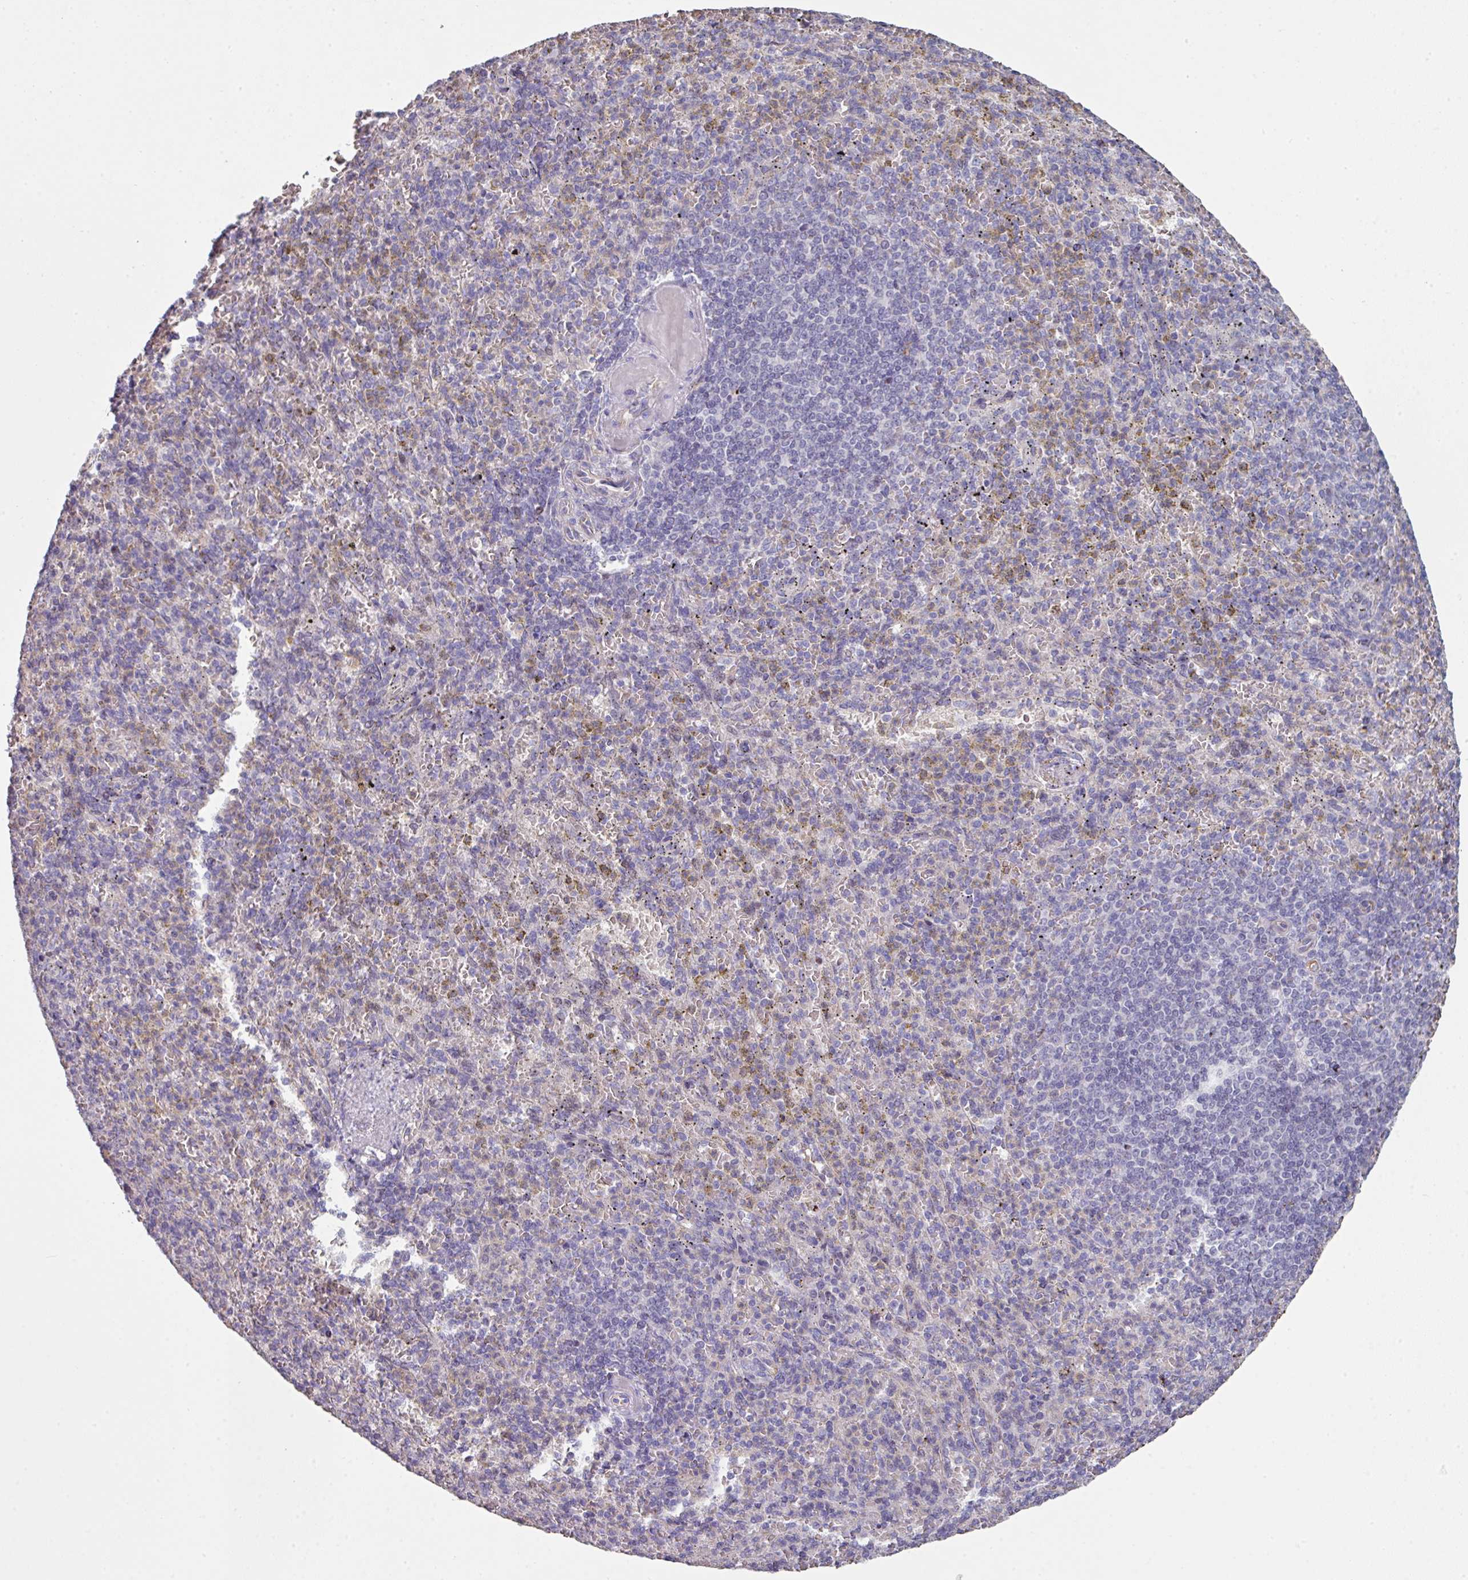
{"staining": {"intensity": "negative", "quantity": "none", "location": "none"}, "tissue": "spleen", "cell_type": "Cells in red pulp", "image_type": "normal", "snomed": [{"axis": "morphology", "description": "Normal tissue, NOS"}, {"axis": "topography", "description": "Spleen"}], "caption": "Immunohistochemistry micrograph of normal spleen: human spleen stained with DAB exhibits no significant protein staining in cells in red pulp. (DAB (3,3'-diaminobenzidine) IHC with hematoxylin counter stain).", "gene": "ANO9", "patient": {"sex": "female", "age": 74}}